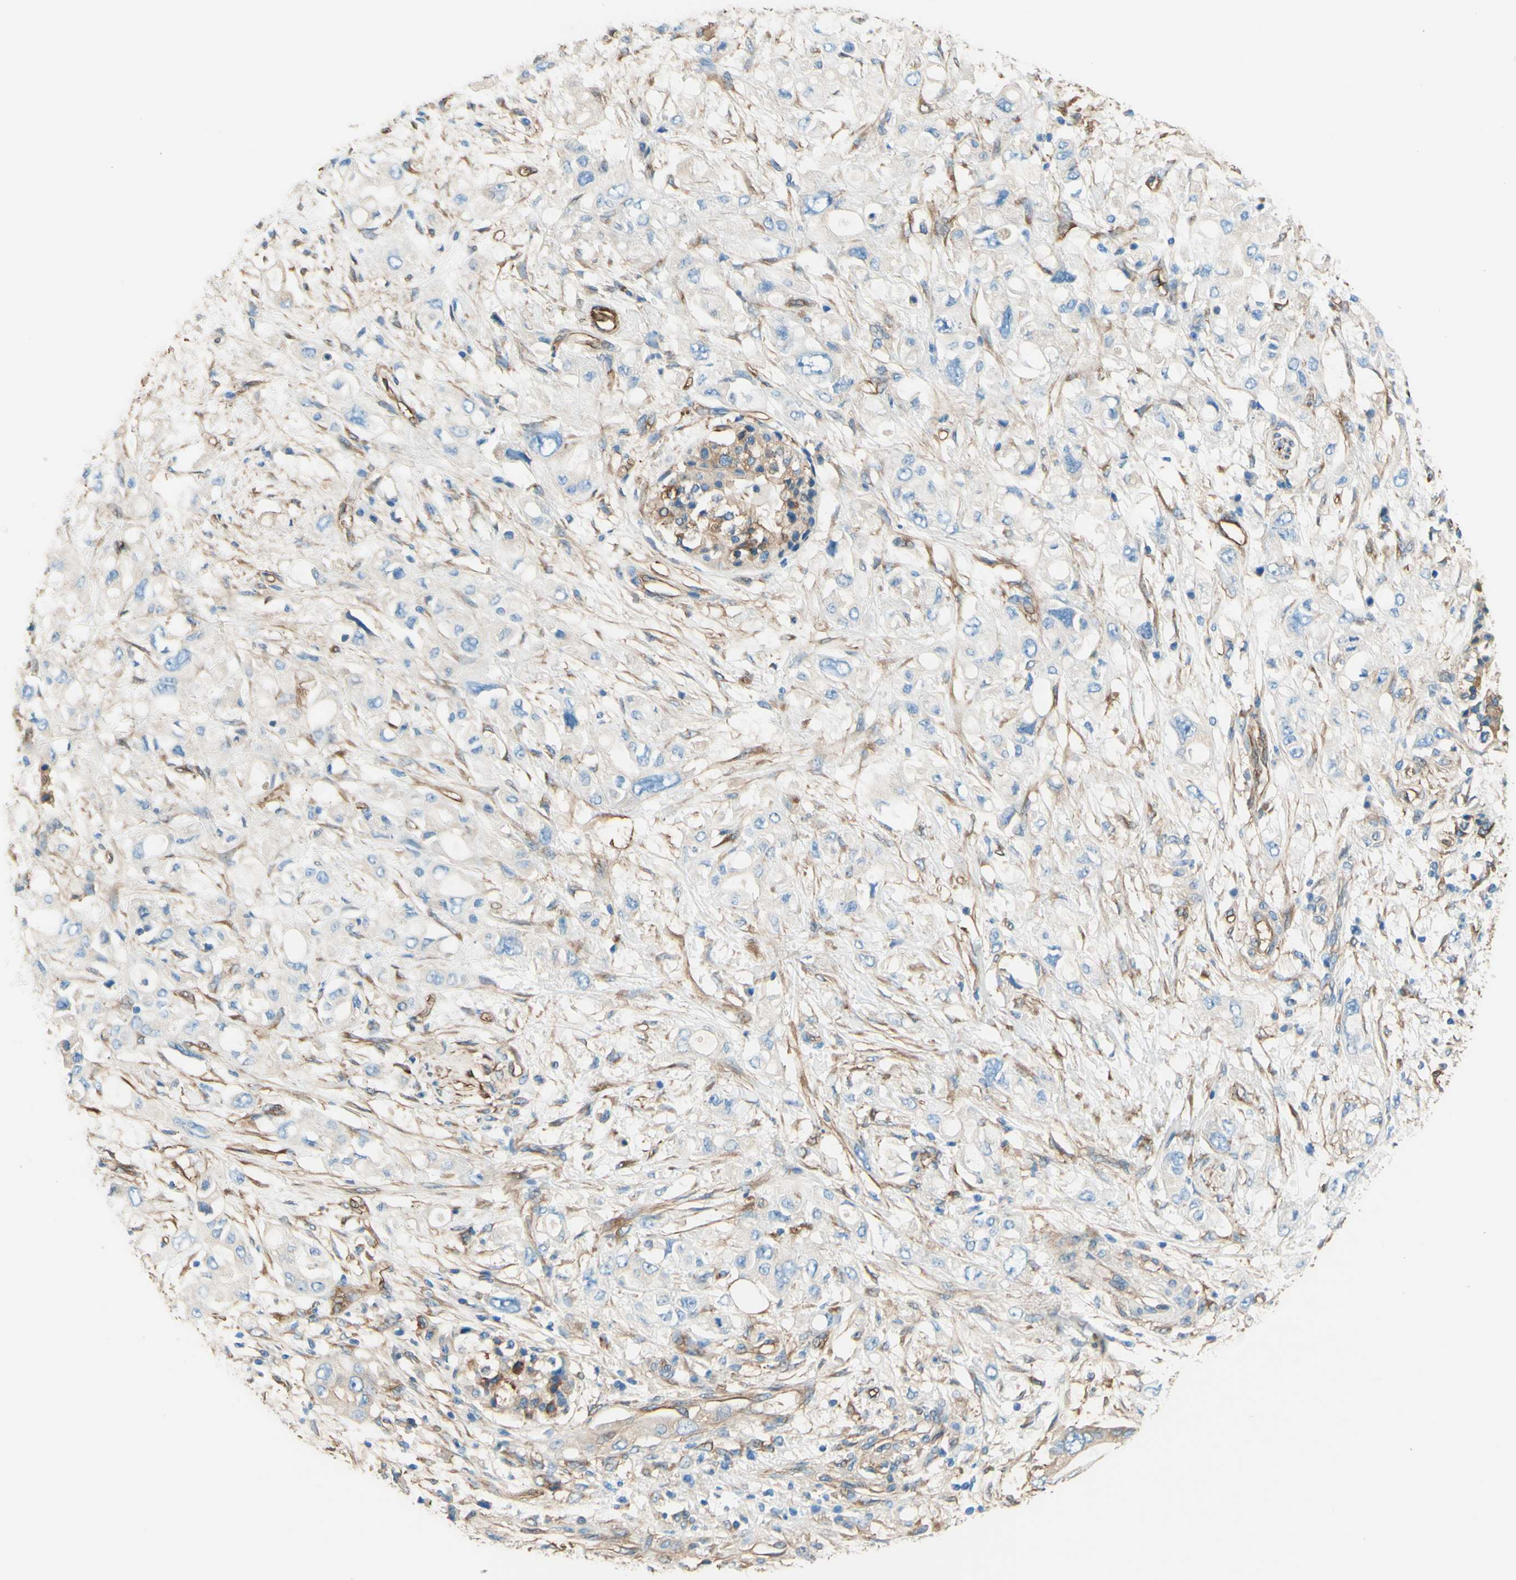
{"staining": {"intensity": "negative", "quantity": "none", "location": "none"}, "tissue": "pancreatic cancer", "cell_type": "Tumor cells", "image_type": "cancer", "snomed": [{"axis": "morphology", "description": "Adenocarcinoma, NOS"}, {"axis": "topography", "description": "Pancreas"}], "caption": "Tumor cells show no significant protein staining in pancreatic adenocarcinoma.", "gene": "DPYSL3", "patient": {"sex": "female", "age": 56}}